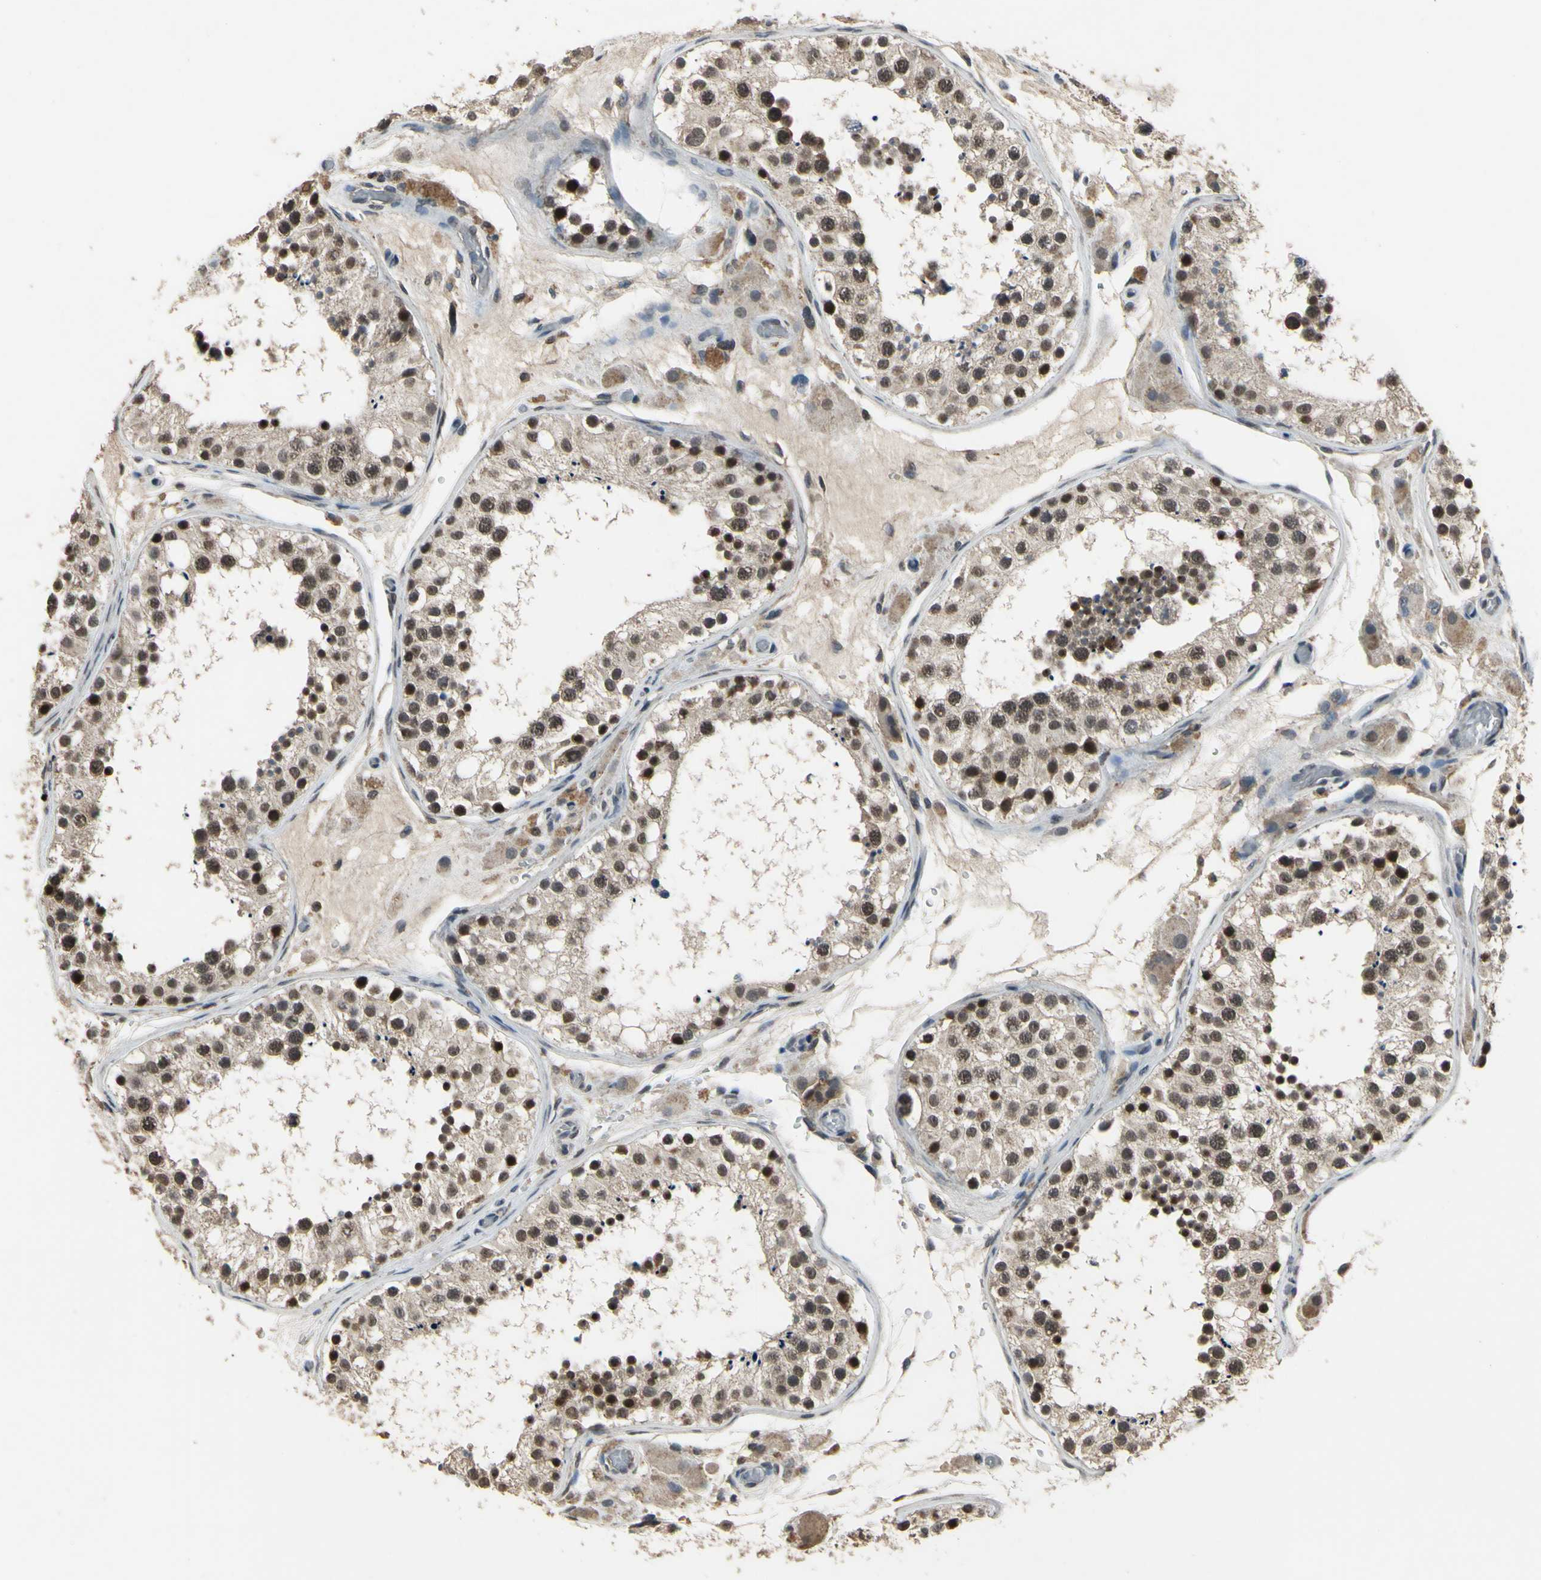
{"staining": {"intensity": "strong", "quantity": ">75%", "location": "cytoplasmic/membranous,nuclear"}, "tissue": "testis", "cell_type": "Cells in seminiferous ducts", "image_type": "normal", "snomed": [{"axis": "morphology", "description": "Normal tissue, NOS"}, {"axis": "topography", "description": "Testis"}, {"axis": "topography", "description": "Epididymis"}], "caption": "A high-resolution histopathology image shows immunohistochemistry staining of normal testis, which reveals strong cytoplasmic/membranous,nuclear staining in approximately >75% of cells in seminiferous ducts.", "gene": "ZNF174", "patient": {"sex": "male", "age": 26}}